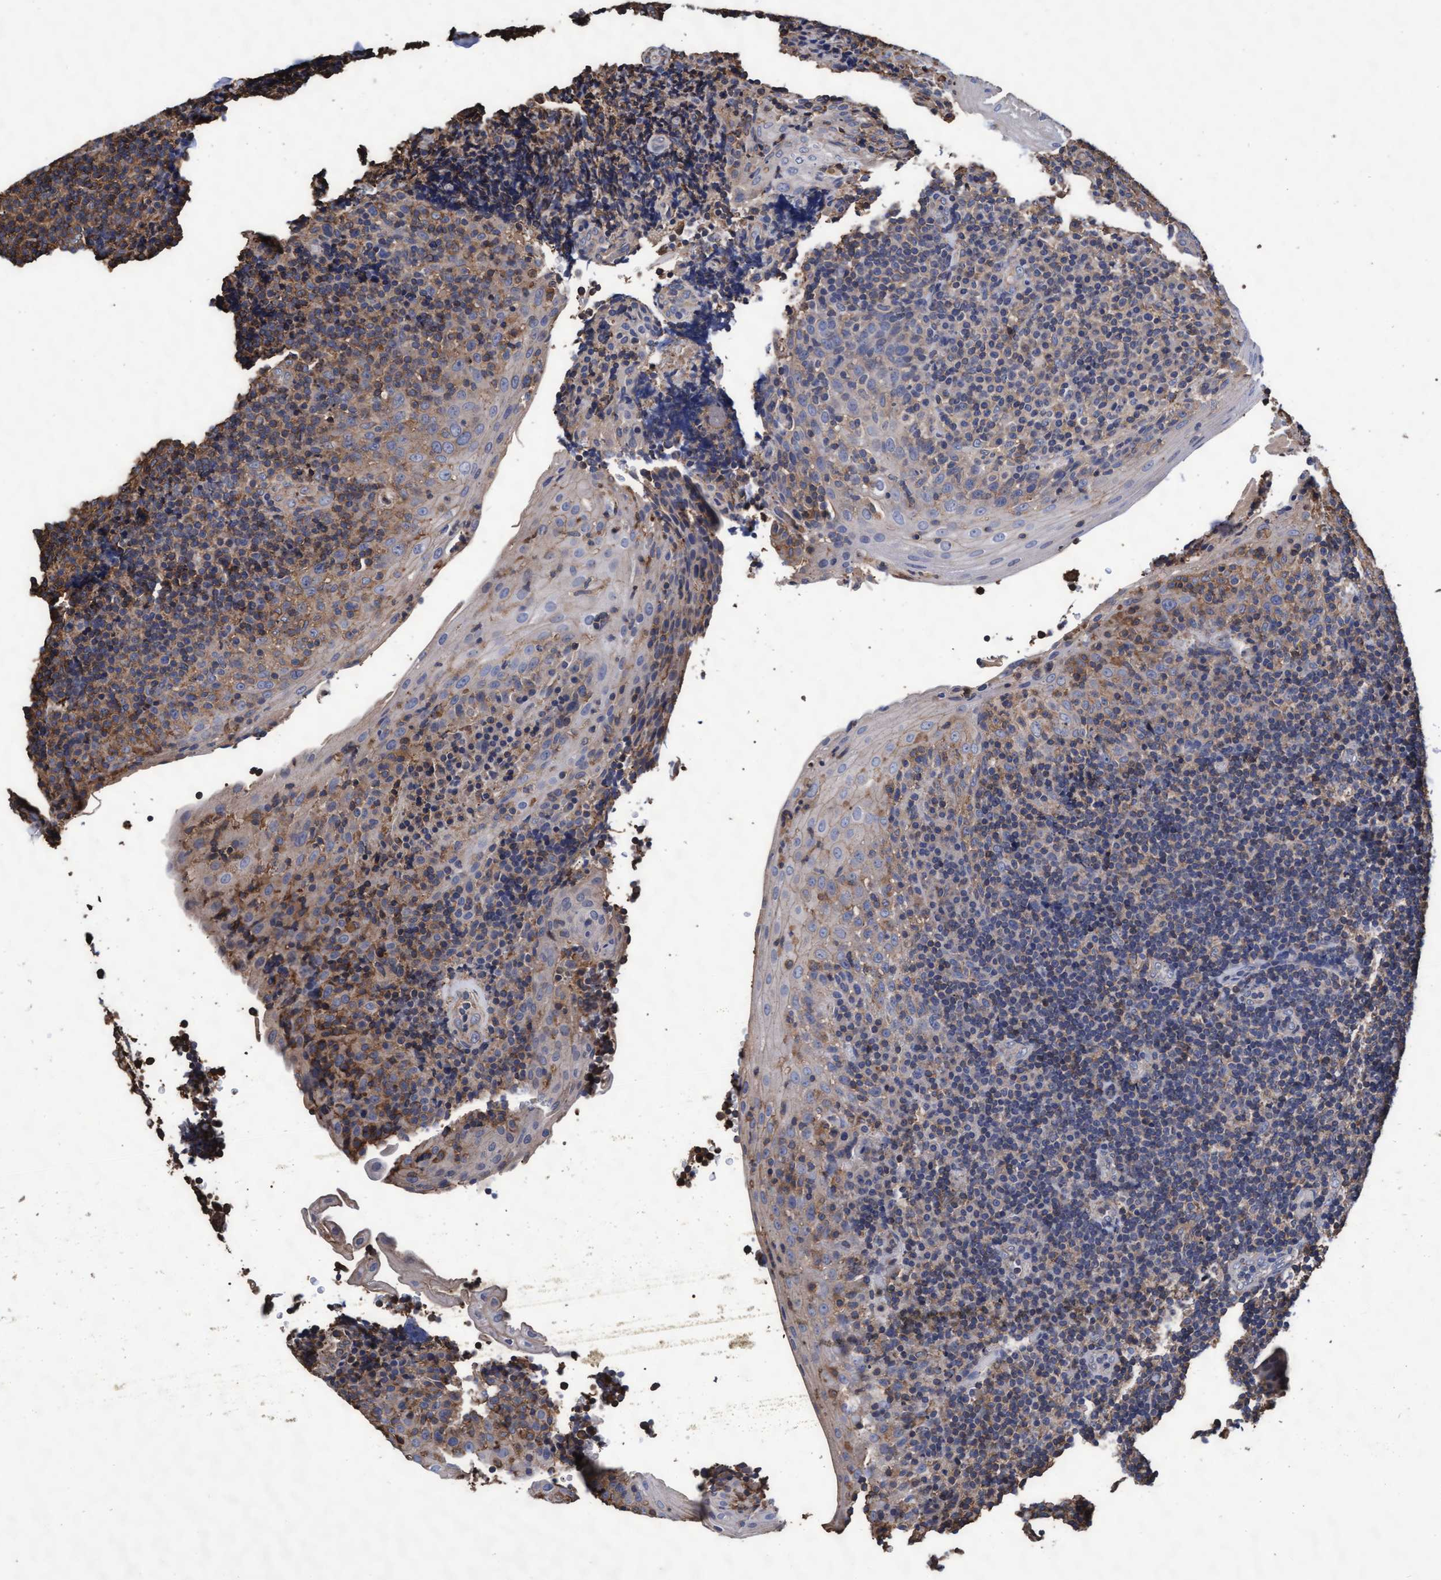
{"staining": {"intensity": "weak", "quantity": ">75%", "location": "cytoplasmic/membranous"}, "tissue": "tonsil", "cell_type": "Germinal center cells", "image_type": "normal", "snomed": [{"axis": "morphology", "description": "Normal tissue, NOS"}, {"axis": "topography", "description": "Tonsil"}], "caption": "Human tonsil stained with a brown dye displays weak cytoplasmic/membranous positive expression in about >75% of germinal center cells.", "gene": "GRHPR", "patient": {"sex": "male", "age": 37}}